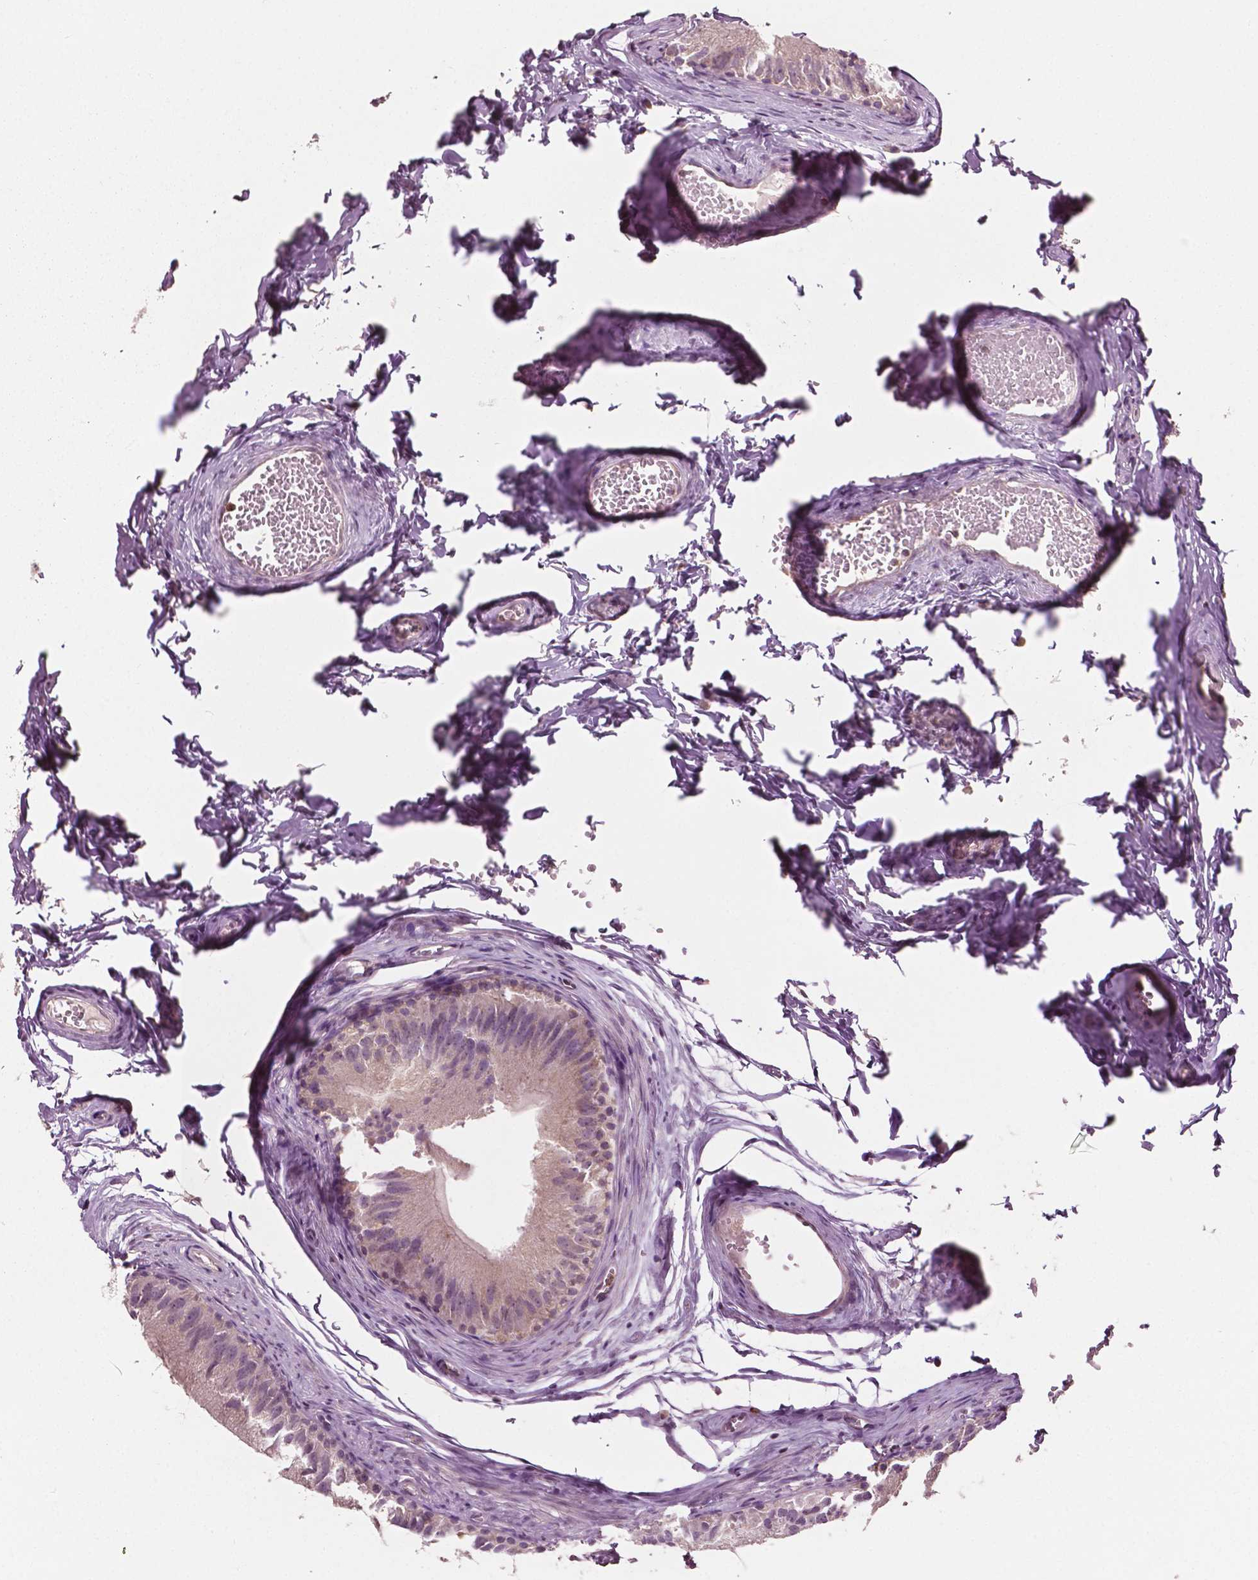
{"staining": {"intensity": "negative", "quantity": "none", "location": "none"}, "tissue": "epididymis", "cell_type": "Glandular cells", "image_type": "normal", "snomed": [{"axis": "morphology", "description": "Normal tissue, NOS"}, {"axis": "topography", "description": "Epididymis"}], "caption": "This is an immunohistochemistry photomicrograph of benign human epididymis. There is no positivity in glandular cells.", "gene": "MCL1", "patient": {"sex": "male", "age": 45}}